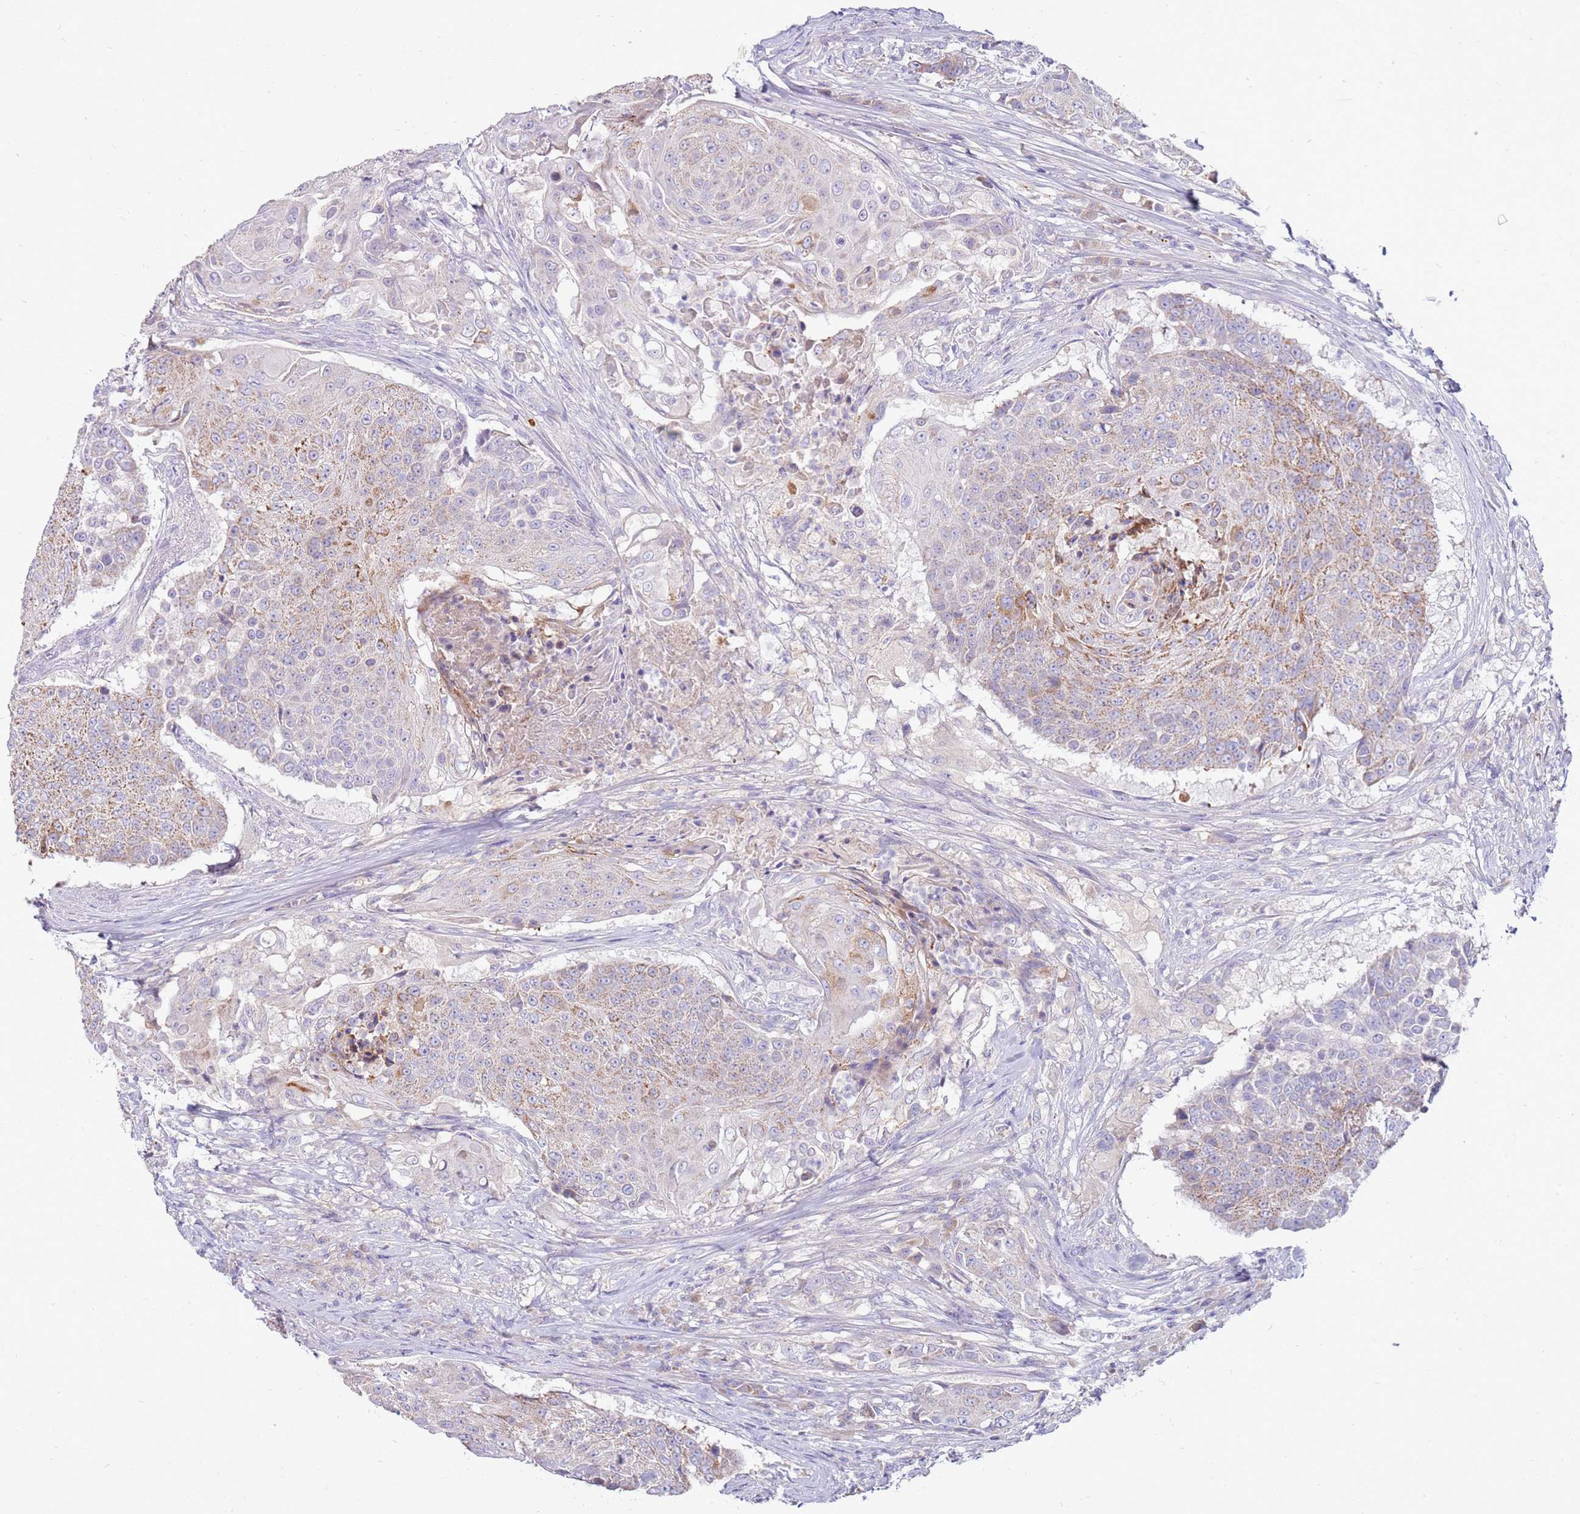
{"staining": {"intensity": "weak", "quantity": "25%-75%", "location": "cytoplasmic/membranous"}, "tissue": "urothelial cancer", "cell_type": "Tumor cells", "image_type": "cancer", "snomed": [{"axis": "morphology", "description": "Urothelial carcinoma, High grade"}, {"axis": "topography", "description": "Urinary bladder"}], "caption": "Protein expression analysis of urothelial cancer displays weak cytoplasmic/membranous expression in approximately 25%-75% of tumor cells. Nuclei are stained in blue.", "gene": "SLC44A4", "patient": {"sex": "female", "age": 63}}